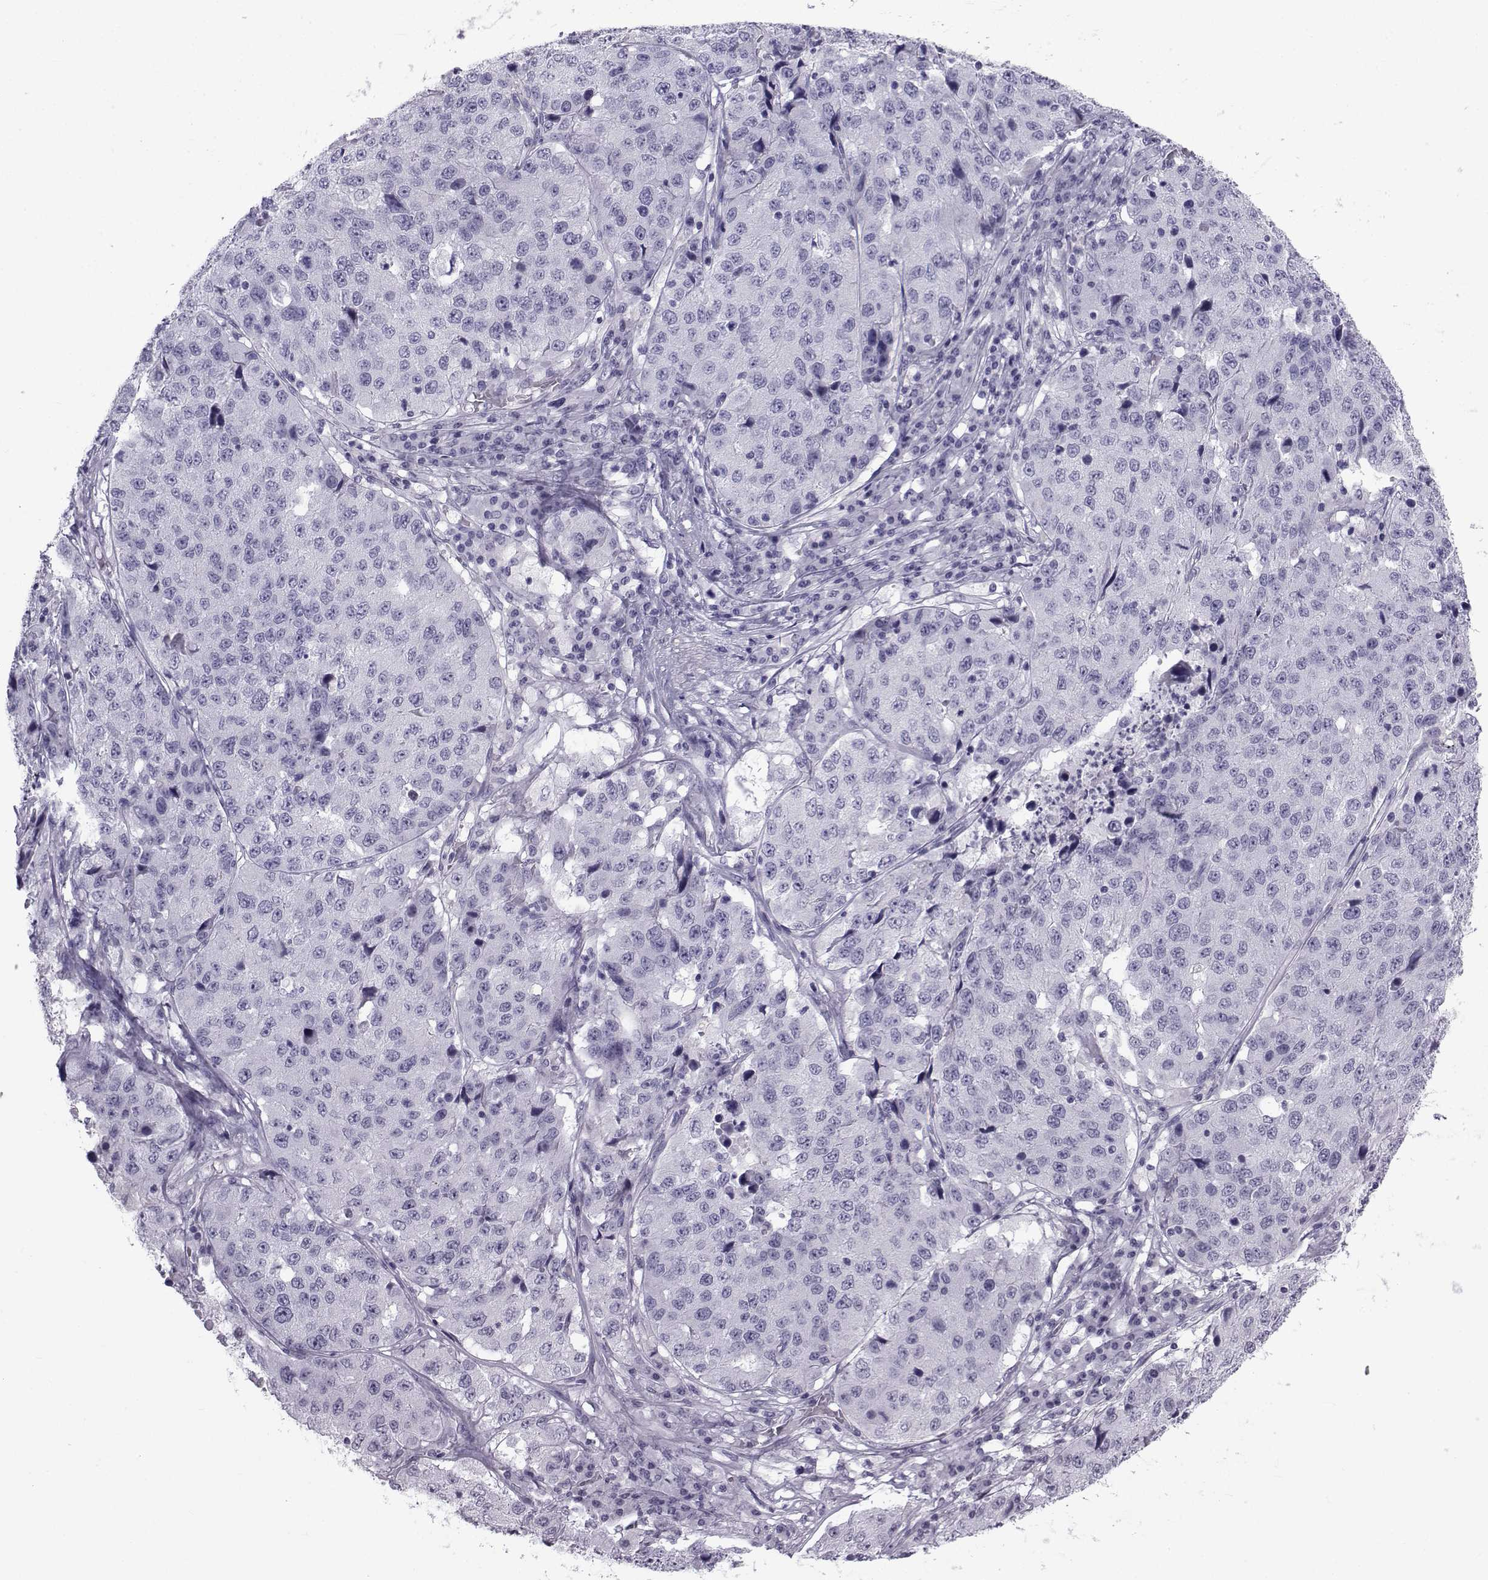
{"staining": {"intensity": "negative", "quantity": "none", "location": "none"}, "tissue": "stomach cancer", "cell_type": "Tumor cells", "image_type": "cancer", "snomed": [{"axis": "morphology", "description": "Adenocarcinoma, NOS"}, {"axis": "topography", "description": "Stomach"}], "caption": "This is an immunohistochemistry photomicrograph of human adenocarcinoma (stomach). There is no positivity in tumor cells.", "gene": "SPANXD", "patient": {"sex": "male", "age": 71}}